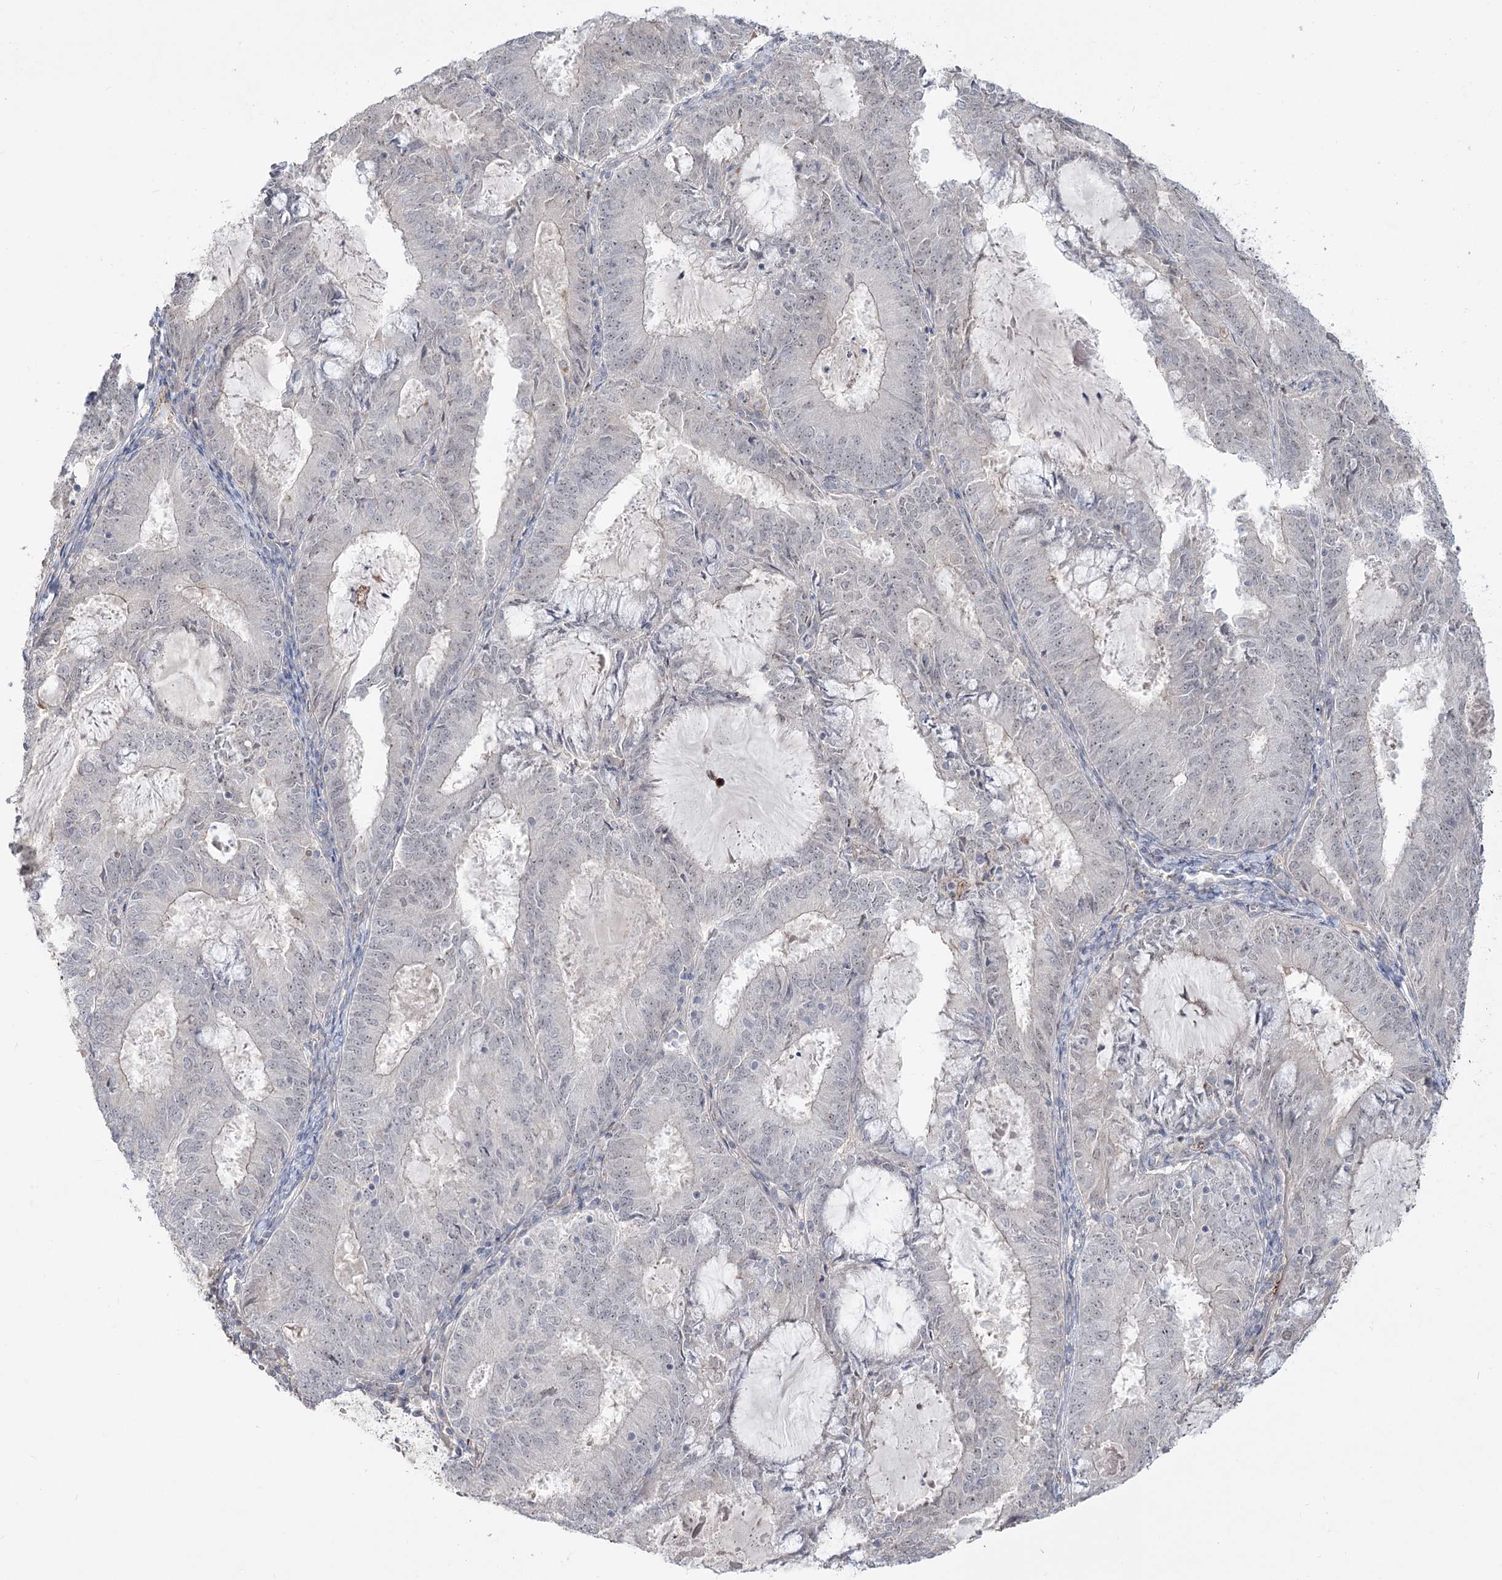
{"staining": {"intensity": "negative", "quantity": "none", "location": "none"}, "tissue": "endometrial cancer", "cell_type": "Tumor cells", "image_type": "cancer", "snomed": [{"axis": "morphology", "description": "Adenocarcinoma, NOS"}, {"axis": "topography", "description": "Endometrium"}], "caption": "Immunohistochemistry (IHC) of endometrial cancer exhibits no positivity in tumor cells.", "gene": "ZSCAN23", "patient": {"sex": "female", "age": 57}}